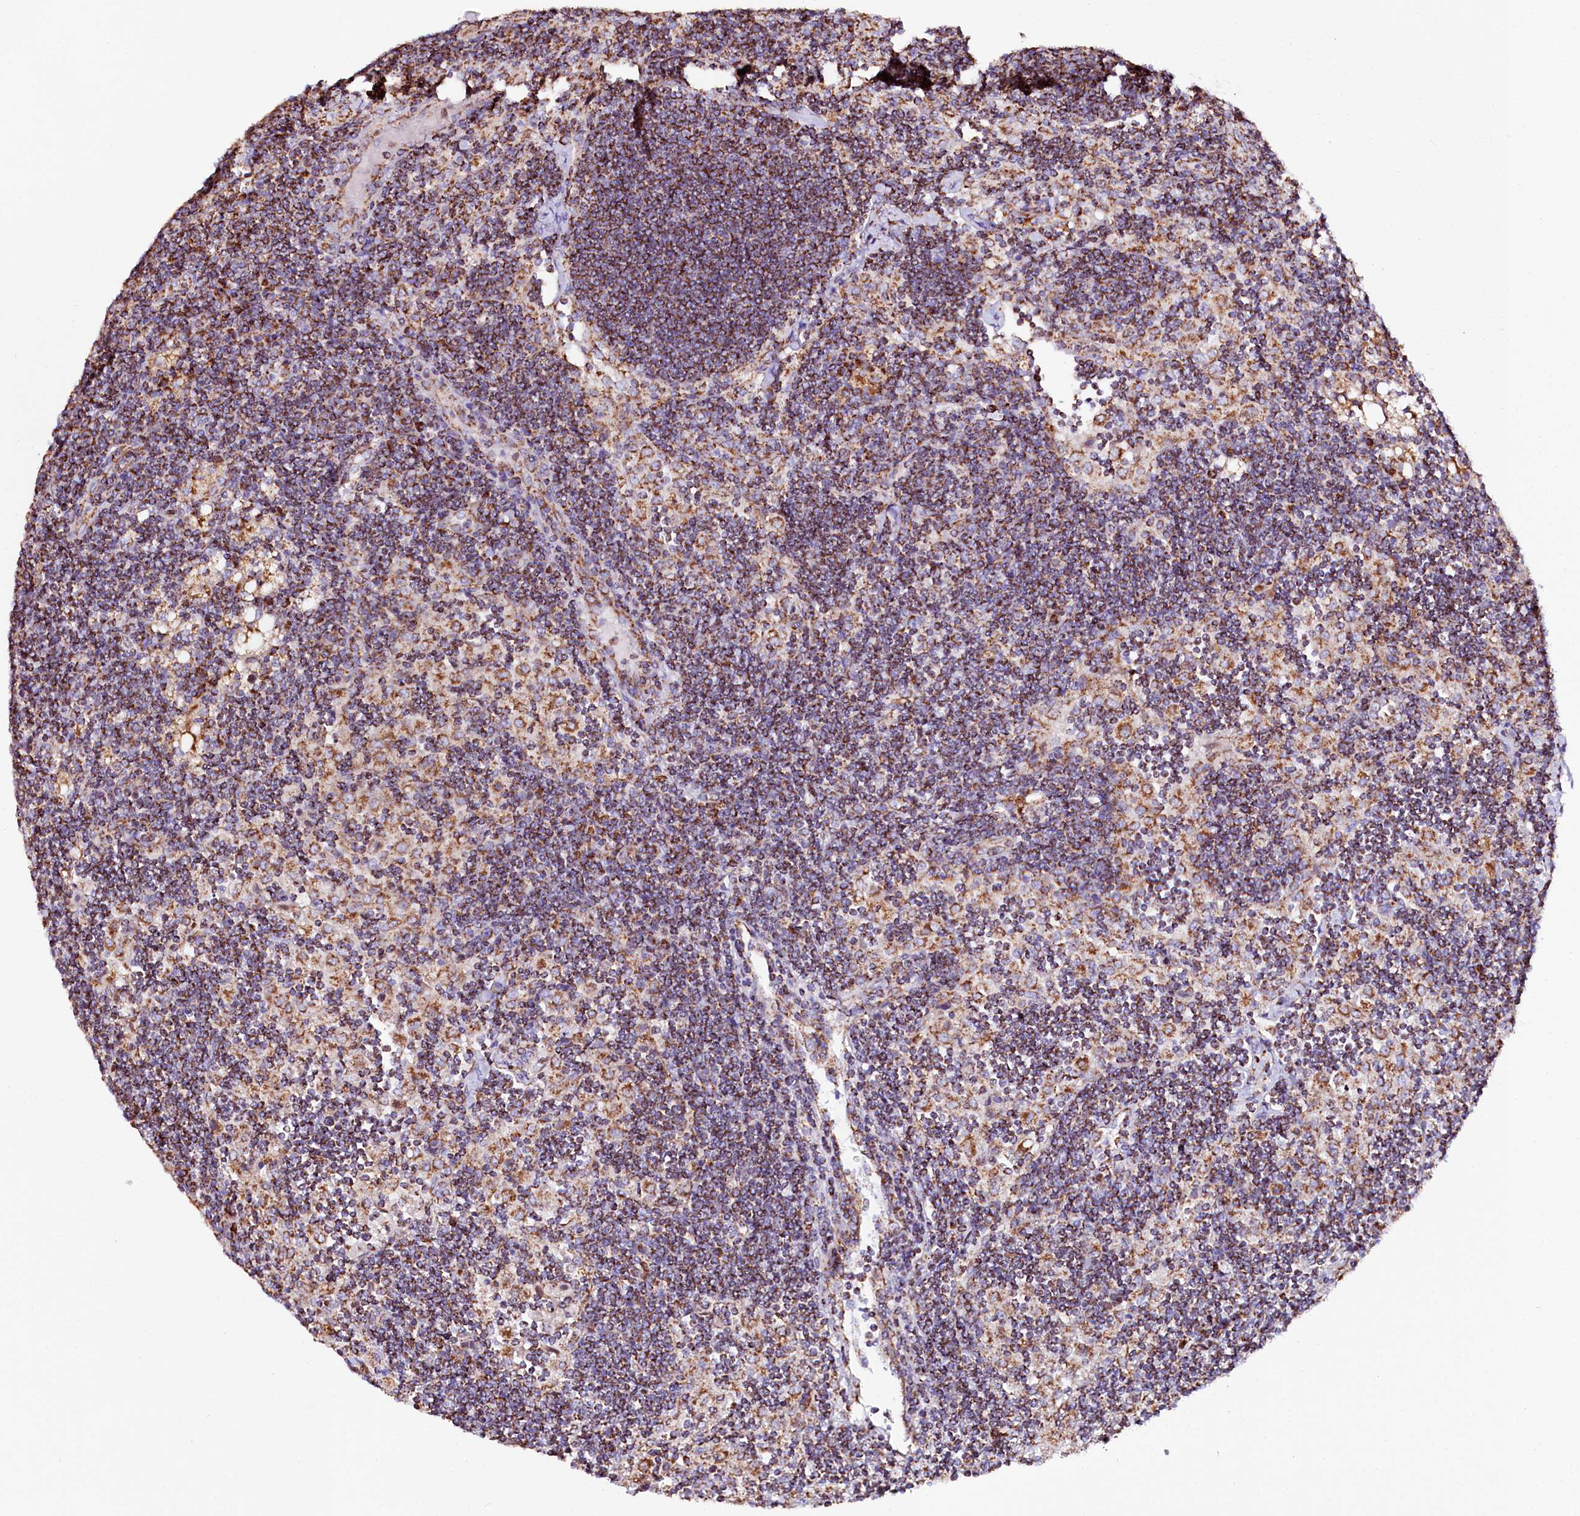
{"staining": {"intensity": "strong", "quantity": "25%-75%", "location": "cytoplasmic/membranous"}, "tissue": "lymph node", "cell_type": "Germinal center cells", "image_type": "normal", "snomed": [{"axis": "morphology", "description": "Normal tissue, NOS"}, {"axis": "topography", "description": "Lymph node"}], "caption": "Approximately 25%-75% of germinal center cells in benign lymph node reveal strong cytoplasmic/membranous protein positivity as visualized by brown immunohistochemical staining.", "gene": "APLP2", "patient": {"sex": "male", "age": 24}}